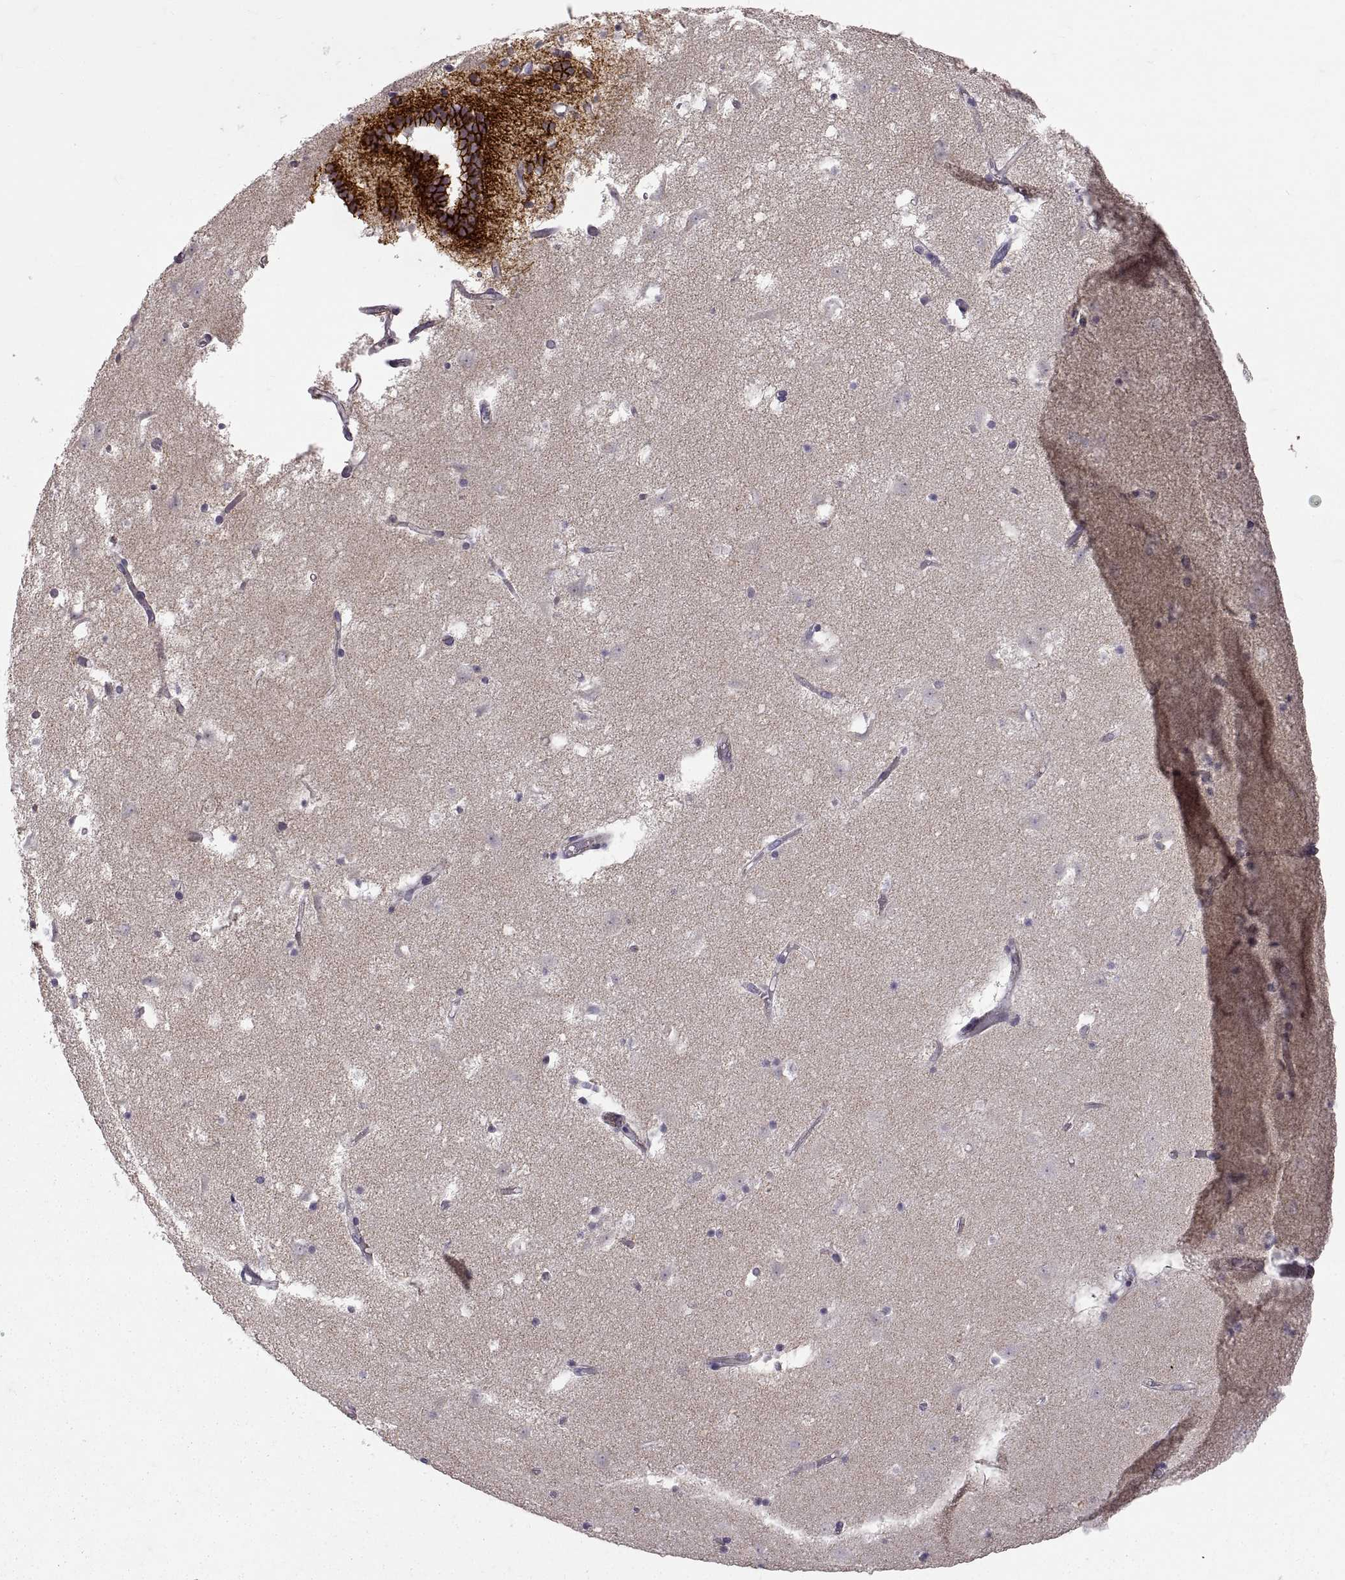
{"staining": {"intensity": "negative", "quantity": "none", "location": "none"}, "tissue": "caudate", "cell_type": "Glial cells", "image_type": "normal", "snomed": [{"axis": "morphology", "description": "Normal tissue, NOS"}, {"axis": "topography", "description": "Lateral ventricle wall"}], "caption": "Immunohistochemical staining of normal human caudate displays no significant expression in glial cells.", "gene": "CDH2", "patient": {"sex": "female", "age": 42}}